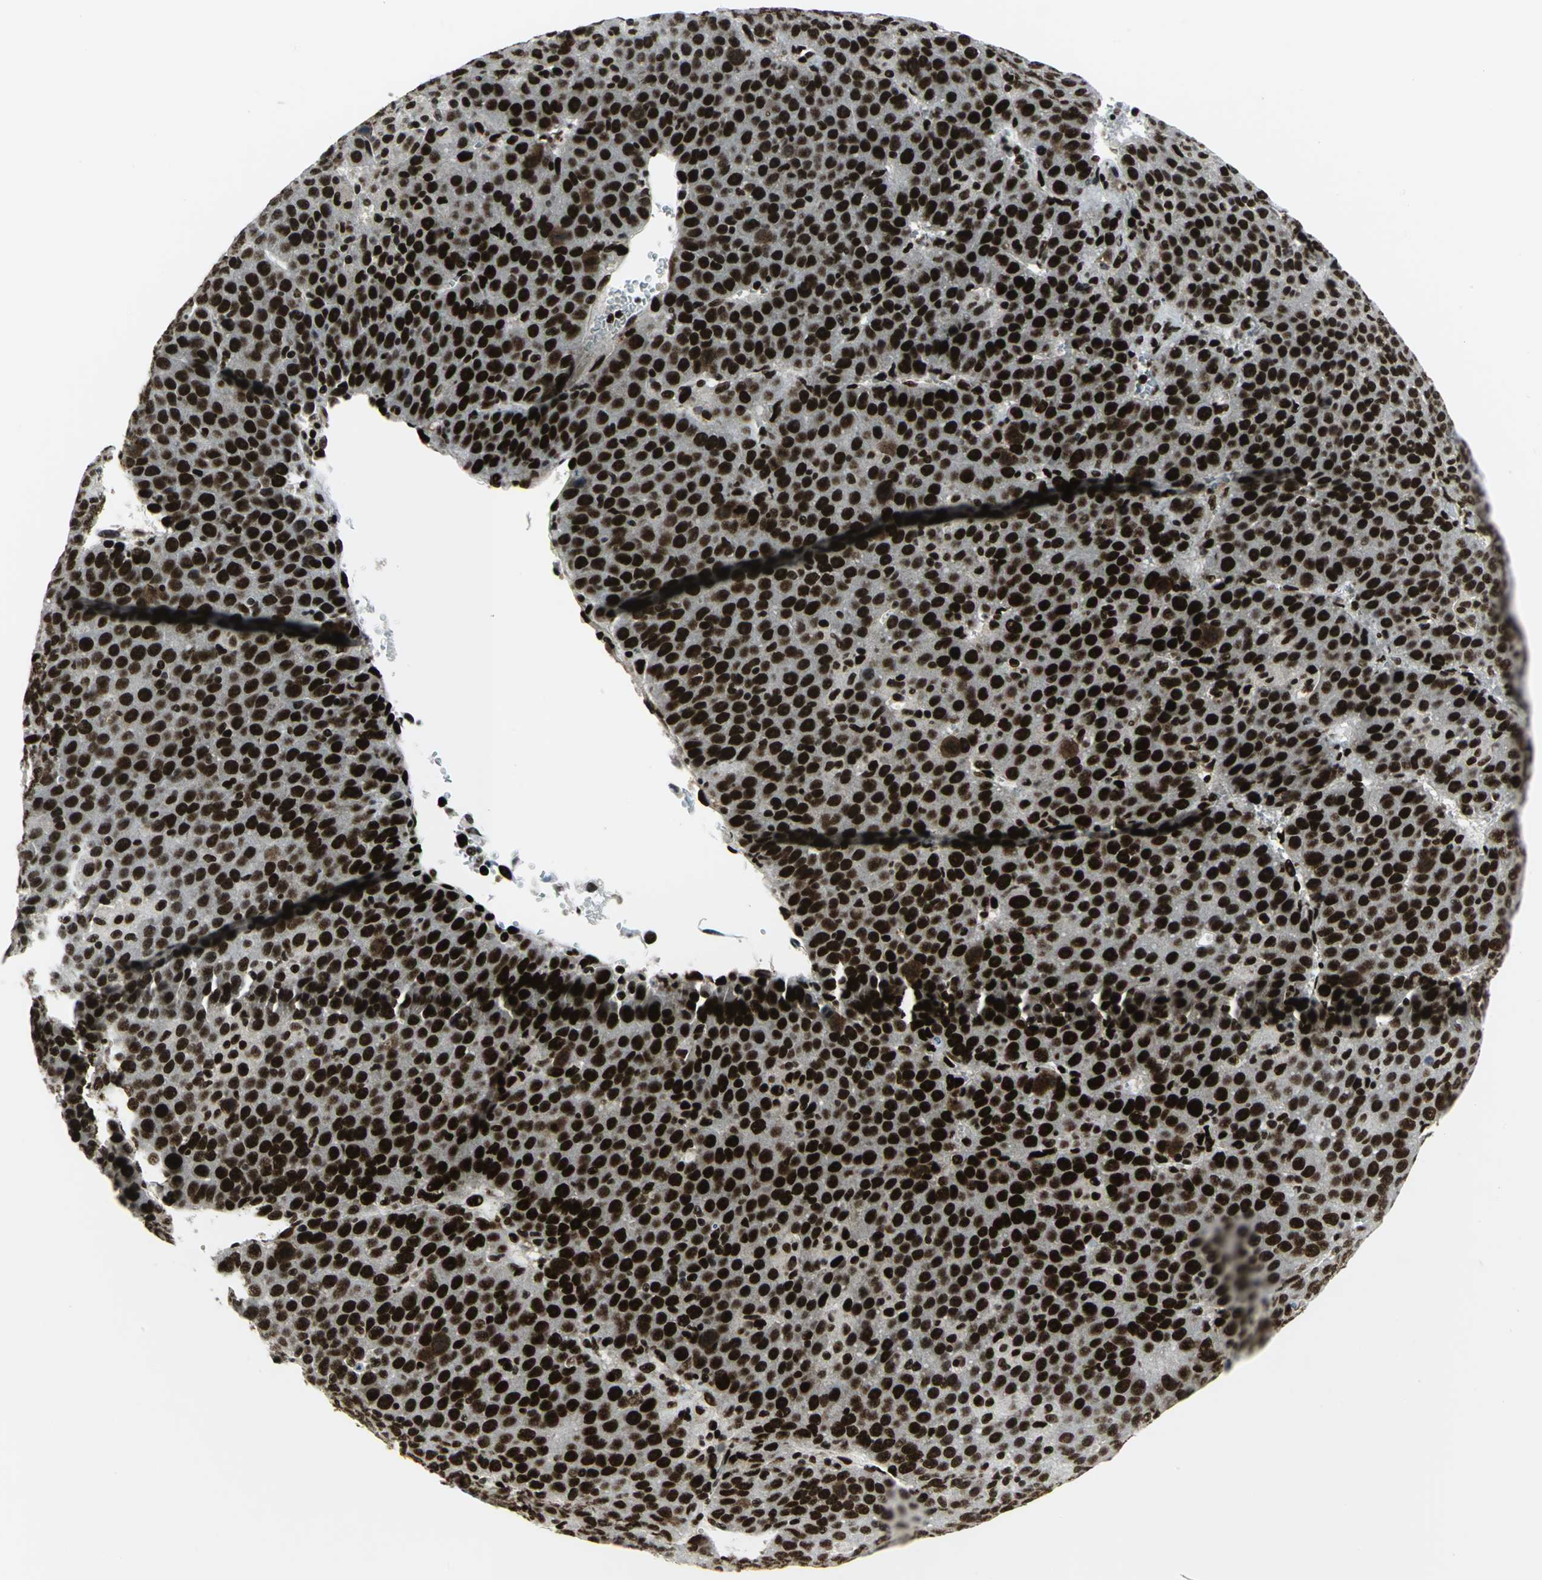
{"staining": {"intensity": "strong", "quantity": ">75%", "location": "nuclear"}, "tissue": "liver cancer", "cell_type": "Tumor cells", "image_type": "cancer", "snomed": [{"axis": "morphology", "description": "Carcinoma, Hepatocellular, NOS"}, {"axis": "topography", "description": "Liver"}], "caption": "IHC photomicrograph of human liver cancer stained for a protein (brown), which displays high levels of strong nuclear staining in approximately >75% of tumor cells.", "gene": "SMARCA4", "patient": {"sex": "female", "age": 53}}